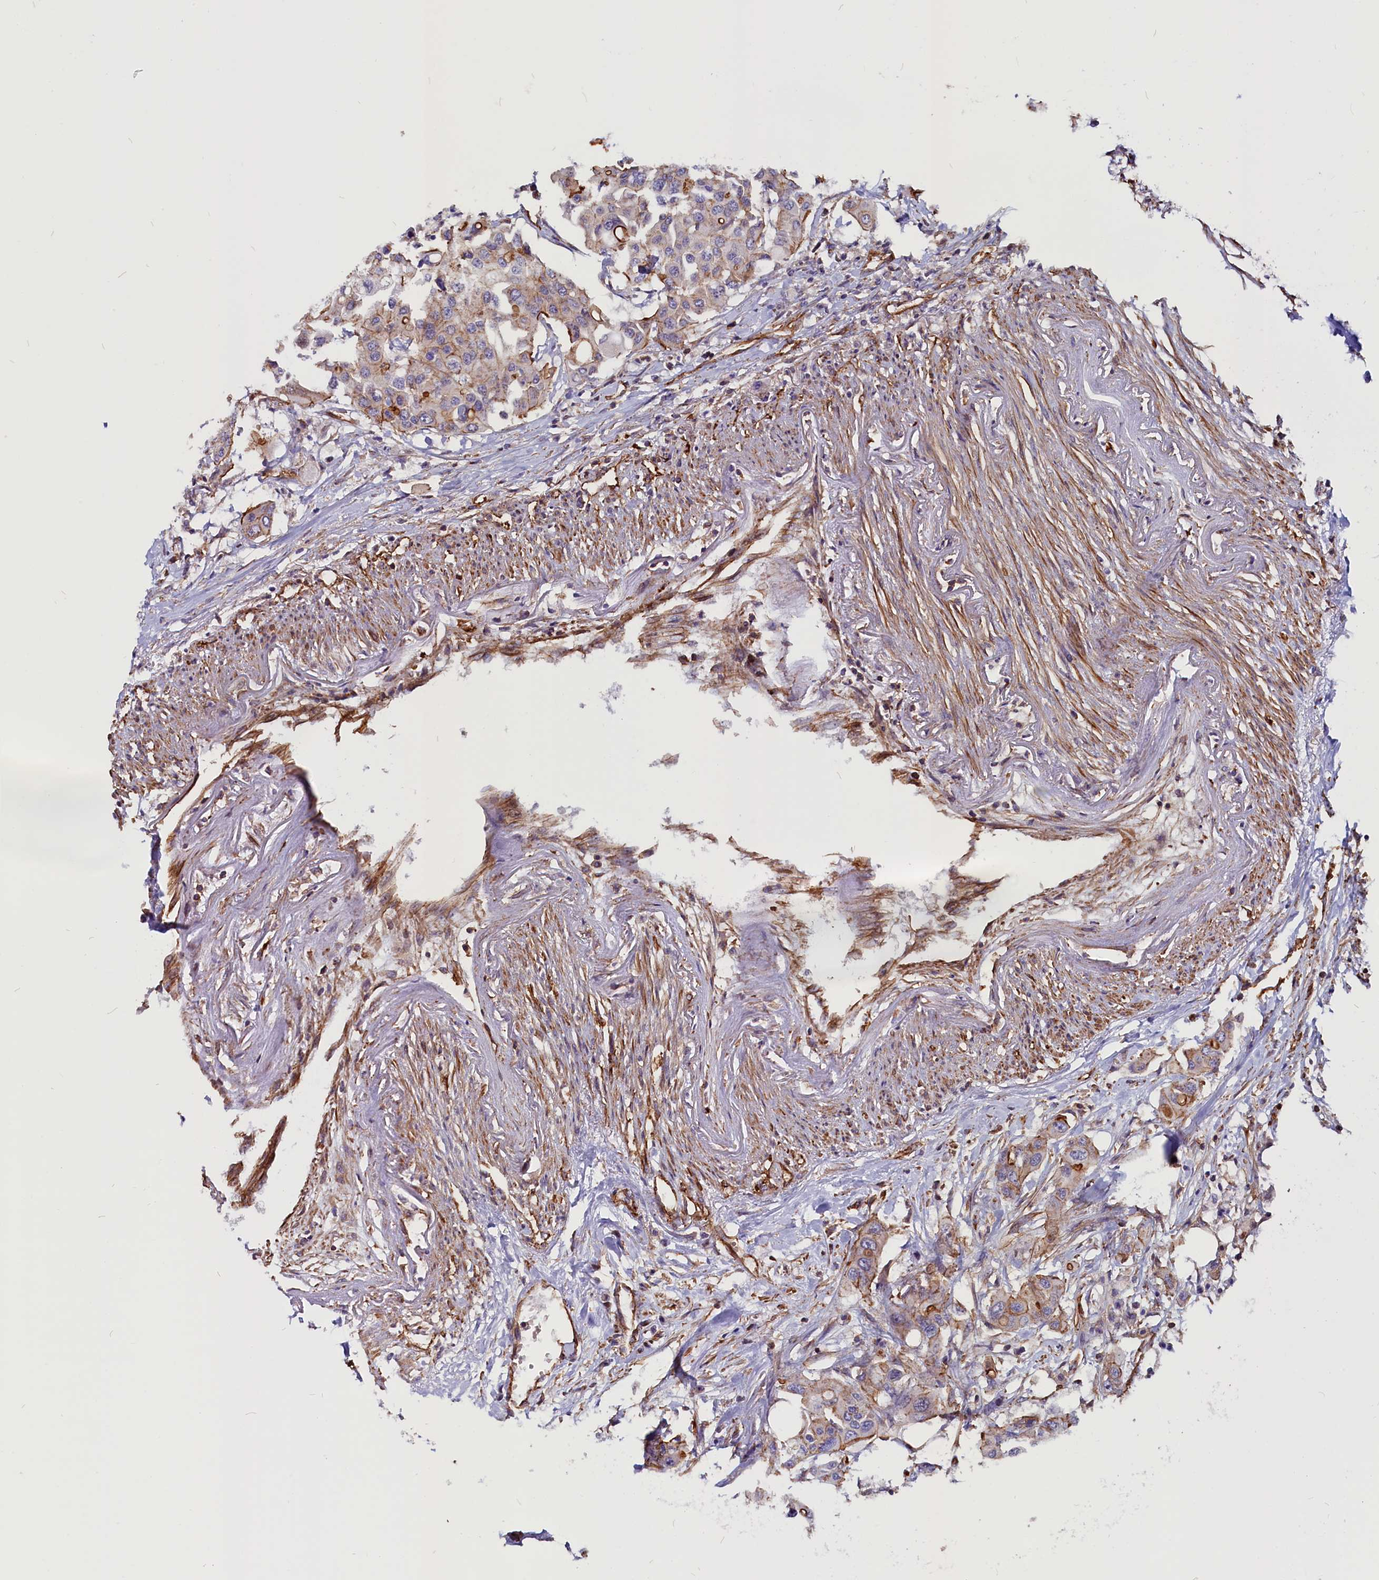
{"staining": {"intensity": "strong", "quantity": "<25%", "location": "cytoplasmic/membranous"}, "tissue": "colorectal cancer", "cell_type": "Tumor cells", "image_type": "cancer", "snomed": [{"axis": "morphology", "description": "Adenocarcinoma, NOS"}, {"axis": "topography", "description": "Colon"}], "caption": "This histopathology image demonstrates IHC staining of human colorectal adenocarcinoma, with medium strong cytoplasmic/membranous positivity in approximately <25% of tumor cells.", "gene": "ZNF749", "patient": {"sex": "male", "age": 77}}